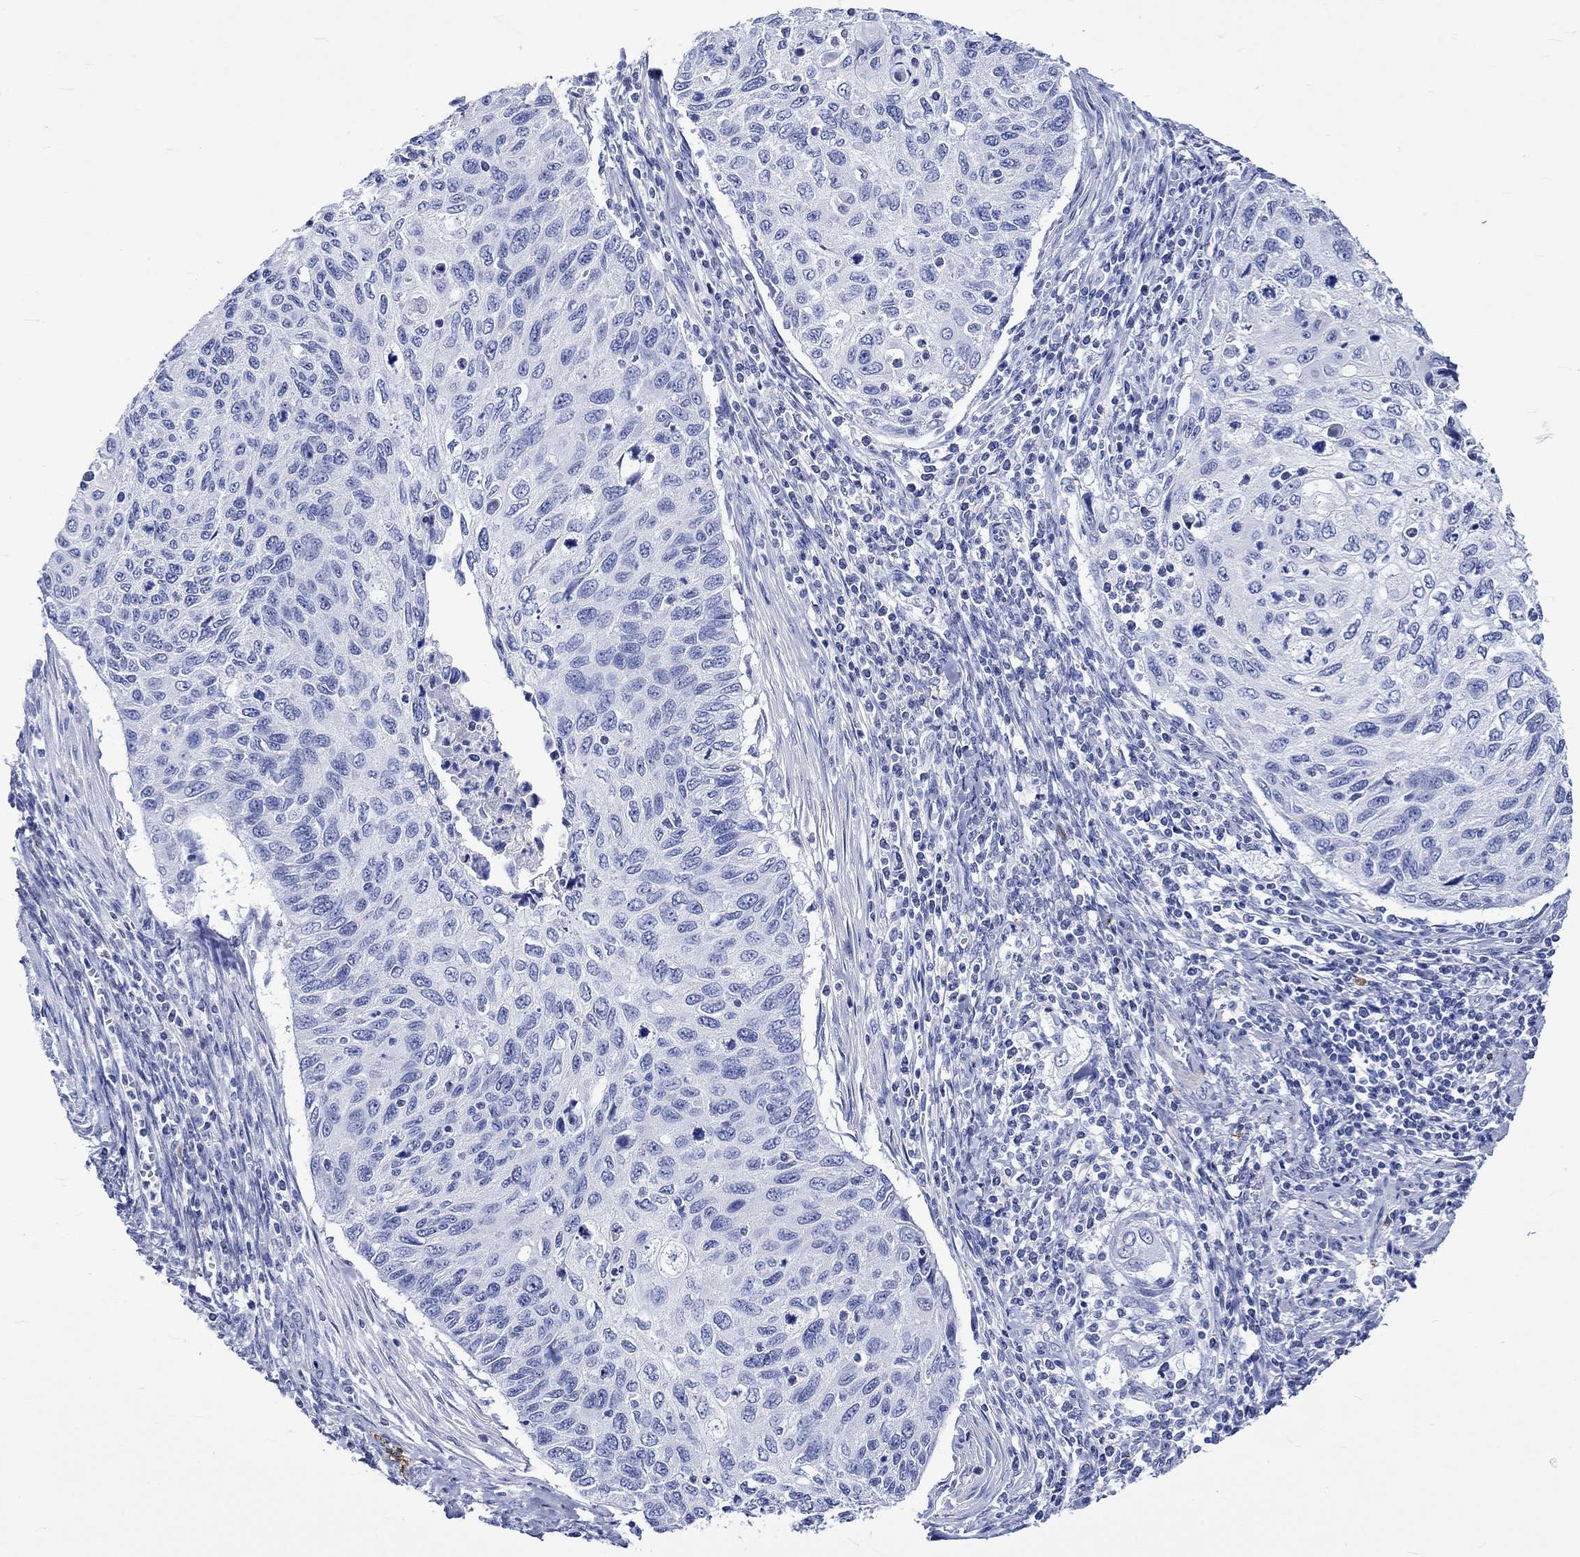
{"staining": {"intensity": "negative", "quantity": "none", "location": "none"}, "tissue": "cervical cancer", "cell_type": "Tumor cells", "image_type": "cancer", "snomed": [{"axis": "morphology", "description": "Squamous cell carcinoma, NOS"}, {"axis": "topography", "description": "Cervix"}], "caption": "This is a image of IHC staining of cervical cancer, which shows no positivity in tumor cells. (Immunohistochemistry (ihc), brightfield microscopy, high magnification).", "gene": "CRYAB", "patient": {"sex": "female", "age": 70}}